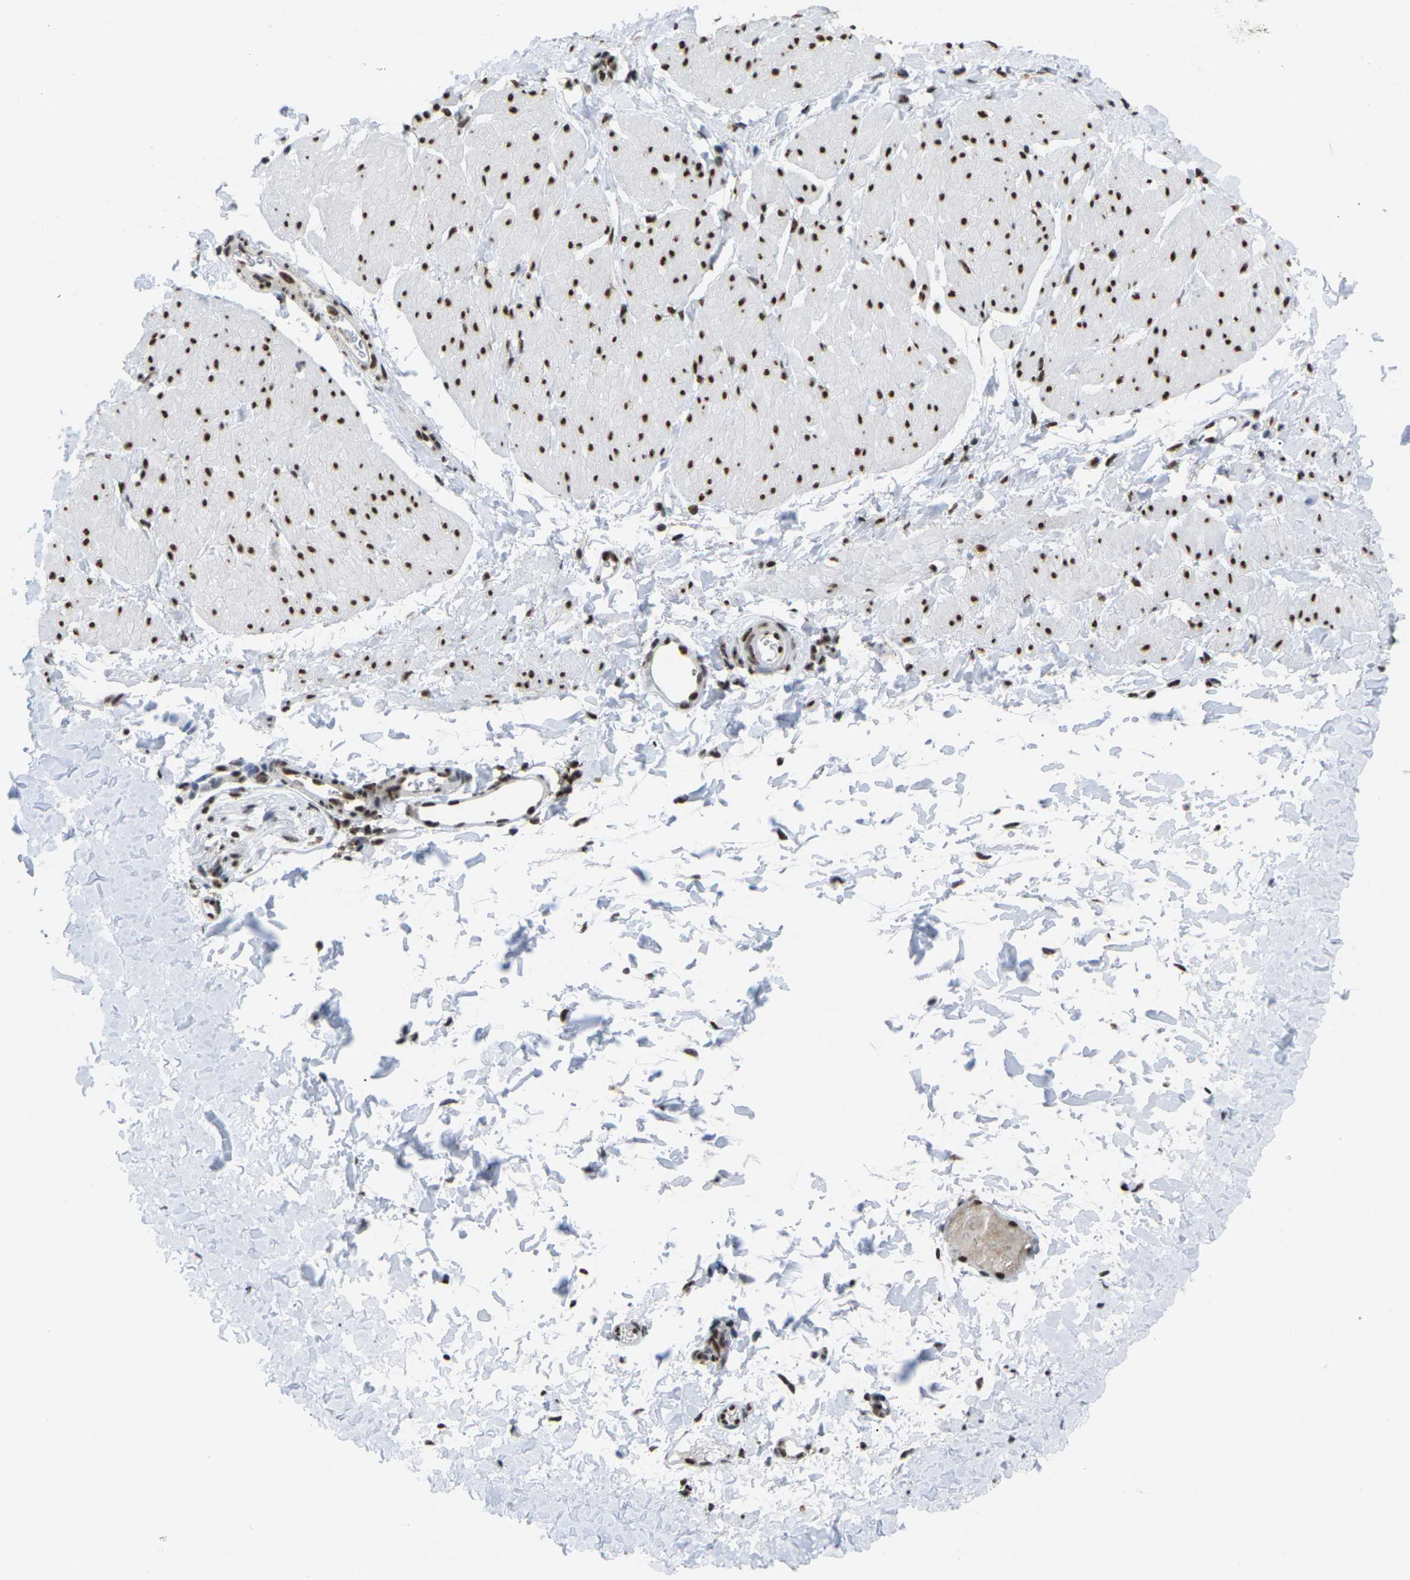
{"staining": {"intensity": "strong", "quantity": ">75%", "location": "nuclear"}, "tissue": "smooth muscle", "cell_type": "Smooth muscle cells", "image_type": "normal", "snomed": [{"axis": "morphology", "description": "Normal tissue, NOS"}, {"axis": "topography", "description": "Smooth muscle"}], "caption": "This photomicrograph reveals unremarkable smooth muscle stained with immunohistochemistry to label a protein in brown. The nuclear of smooth muscle cells show strong positivity for the protein. Nuclei are counter-stained blue.", "gene": "MAGOH", "patient": {"sex": "male", "age": 16}}